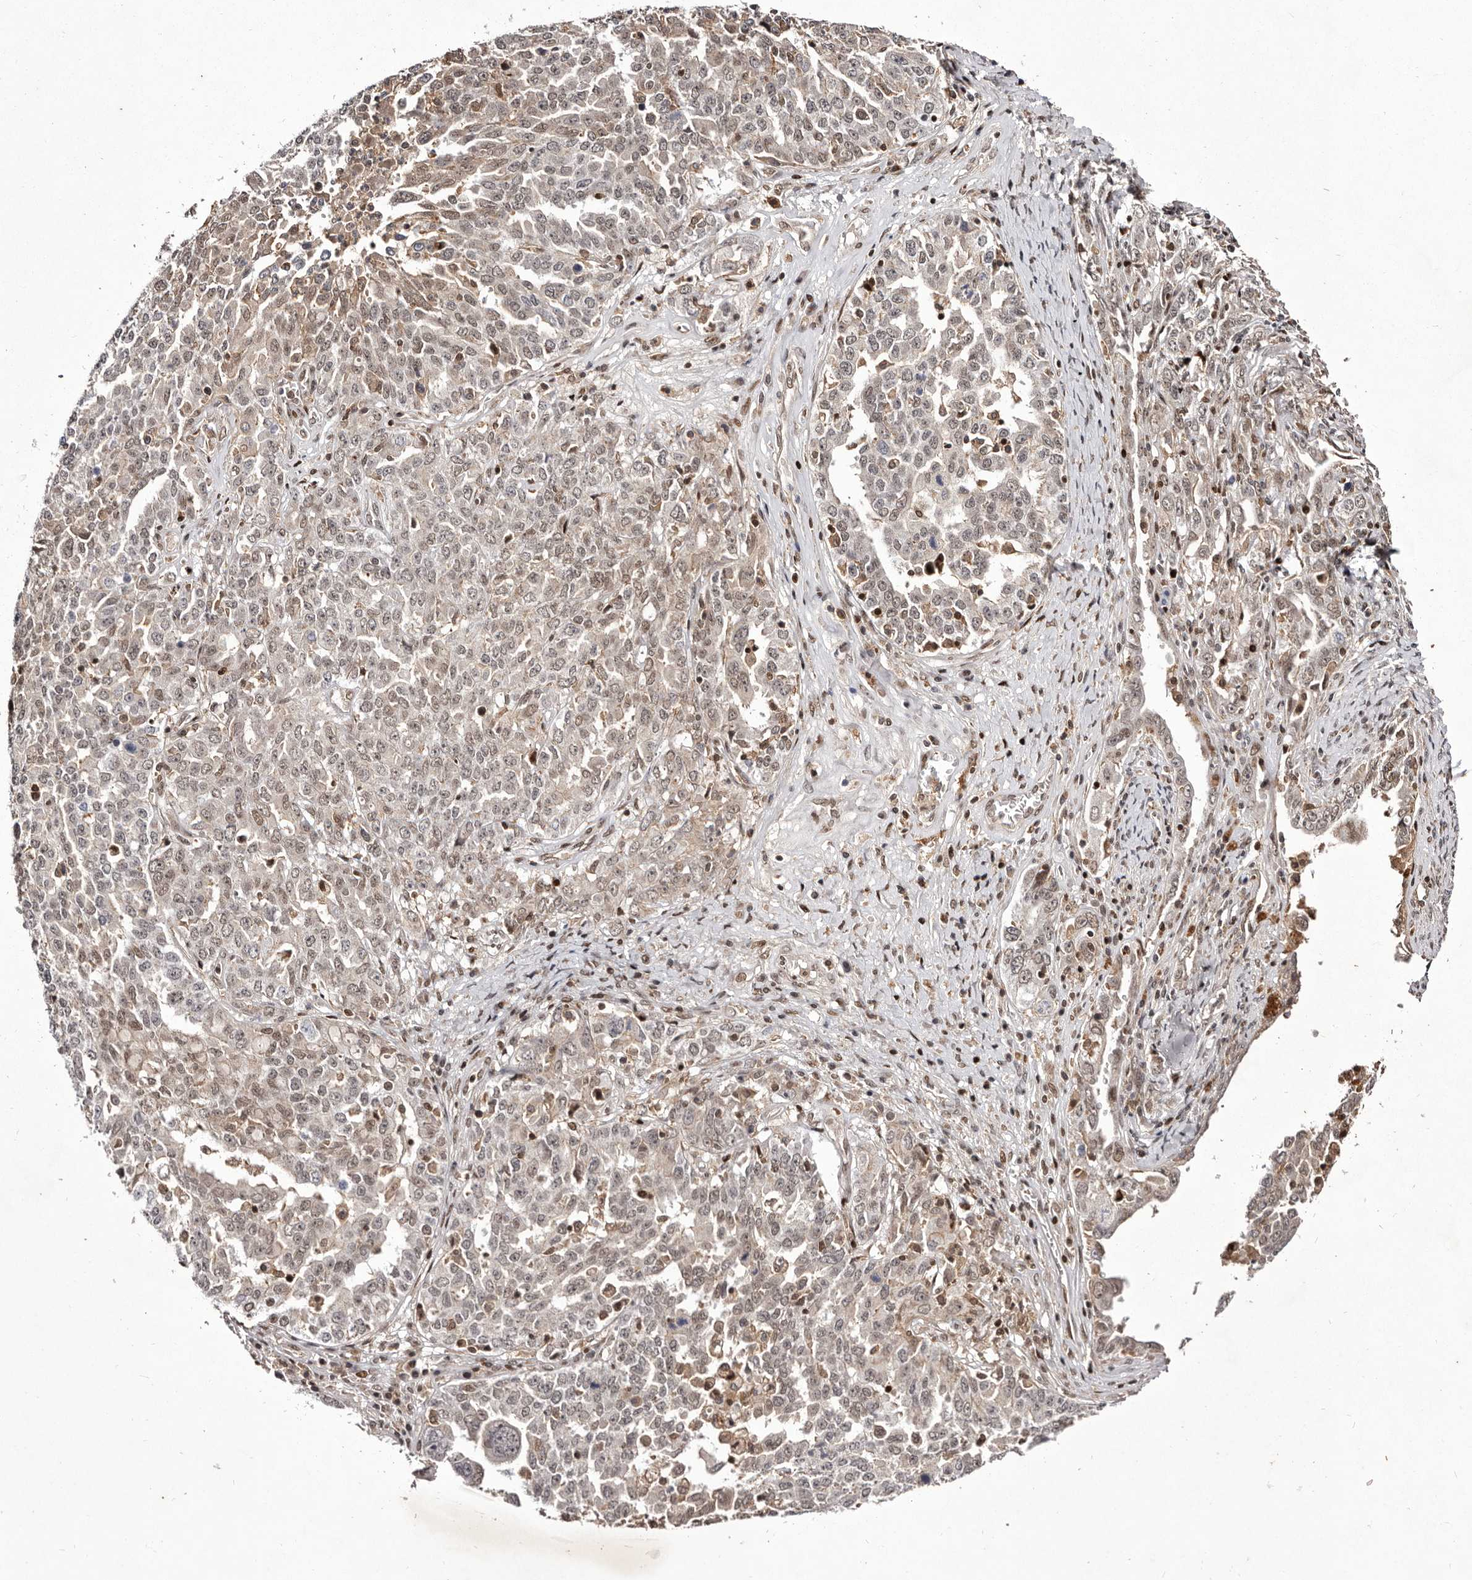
{"staining": {"intensity": "weak", "quantity": "25%-75%", "location": "nuclear"}, "tissue": "ovarian cancer", "cell_type": "Tumor cells", "image_type": "cancer", "snomed": [{"axis": "morphology", "description": "Carcinoma, endometroid"}, {"axis": "topography", "description": "Ovary"}], "caption": "A low amount of weak nuclear staining is seen in about 25%-75% of tumor cells in ovarian endometroid carcinoma tissue.", "gene": "FBXO5", "patient": {"sex": "female", "age": 62}}